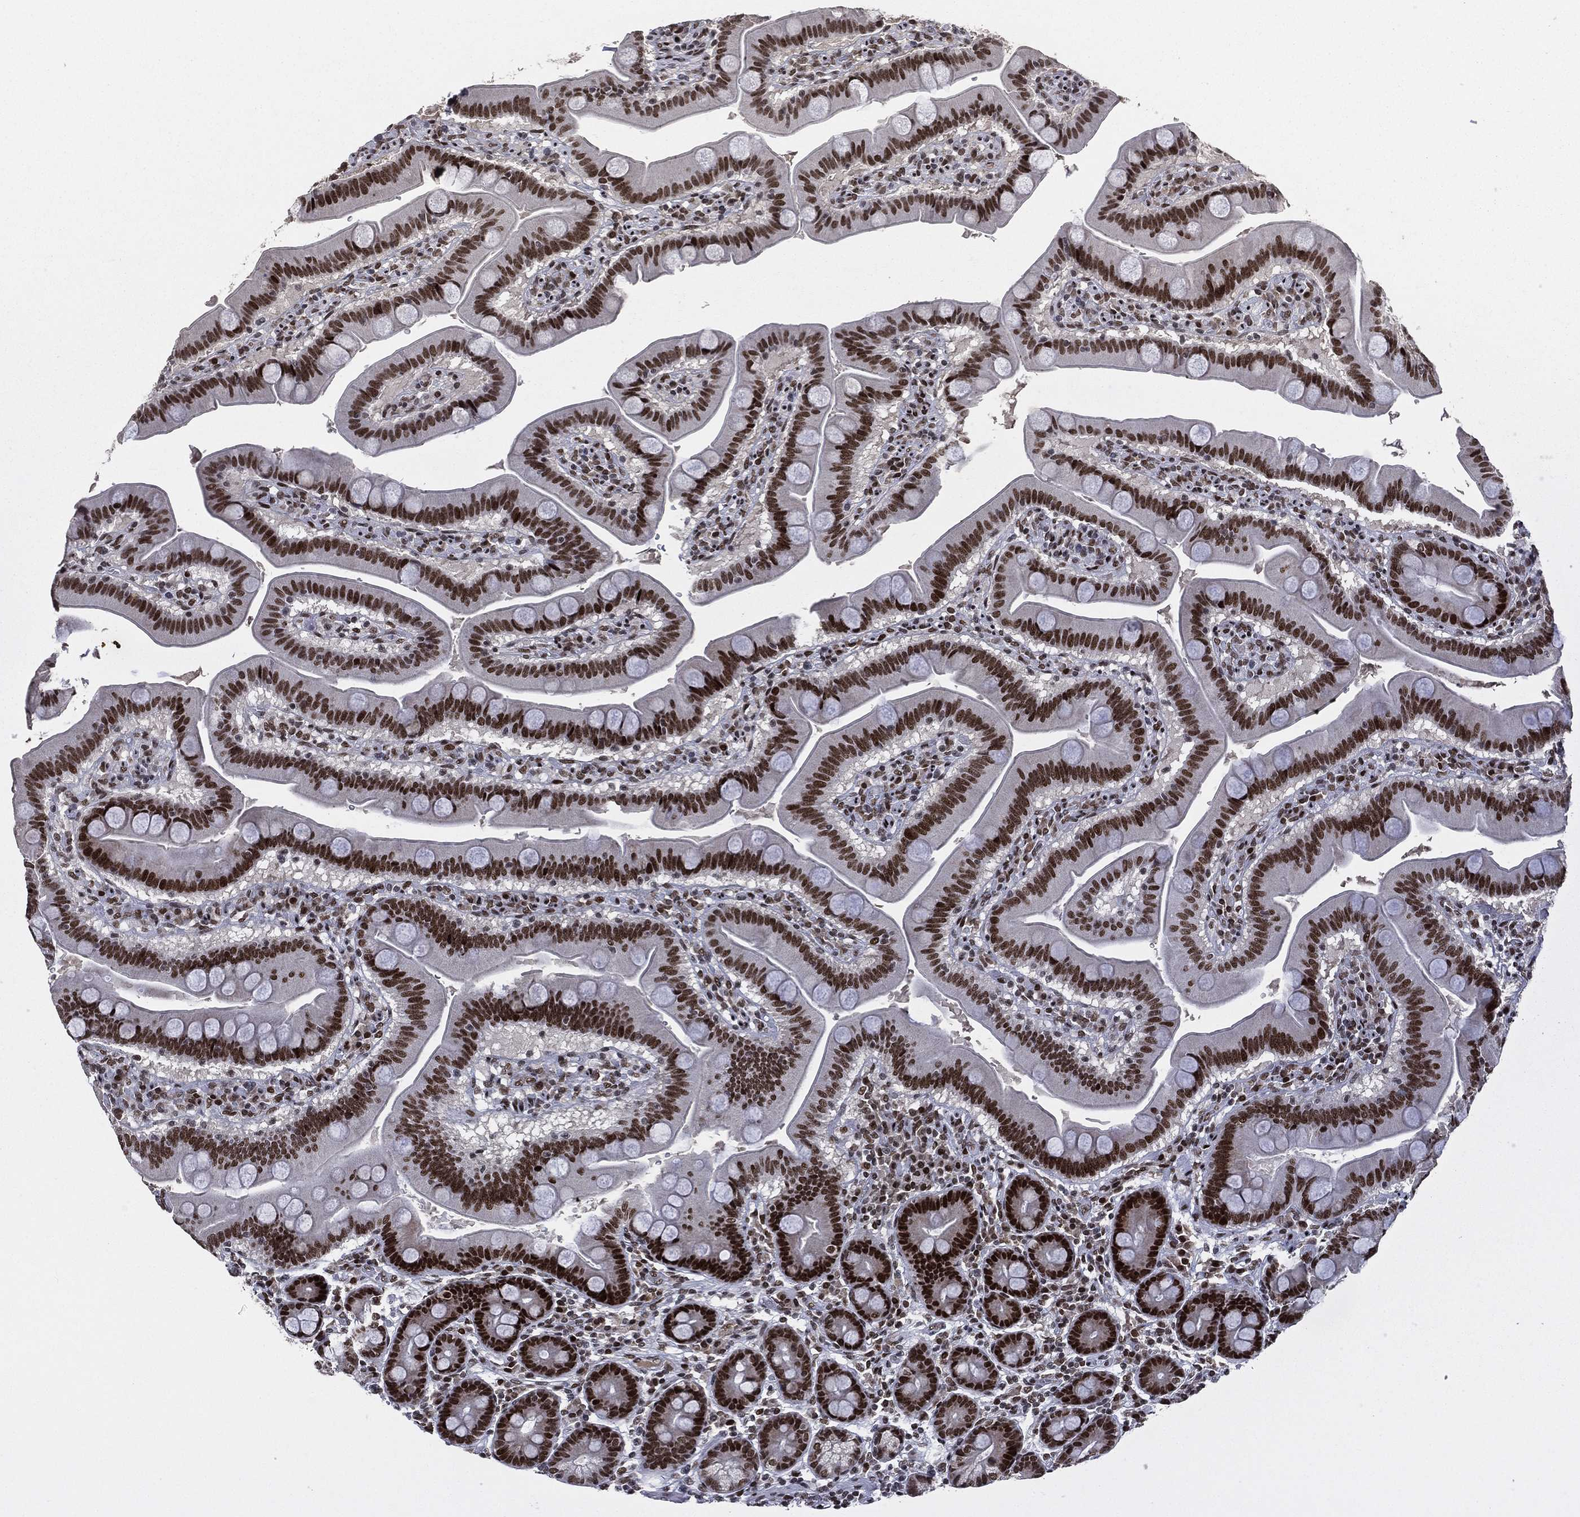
{"staining": {"intensity": "strong", "quantity": ">75%", "location": "nuclear"}, "tissue": "duodenum", "cell_type": "Glandular cells", "image_type": "normal", "snomed": [{"axis": "morphology", "description": "Normal tissue, NOS"}, {"axis": "topography", "description": "Duodenum"}], "caption": "A high-resolution photomicrograph shows immunohistochemistry (IHC) staining of benign duodenum, which exhibits strong nuclear staining in about >75% of glandular cells. (Brightfield microscopy of DAB IHC at high magnification).", "gene": "RTF1", "patient": {"sex": "male", "age": 59}}